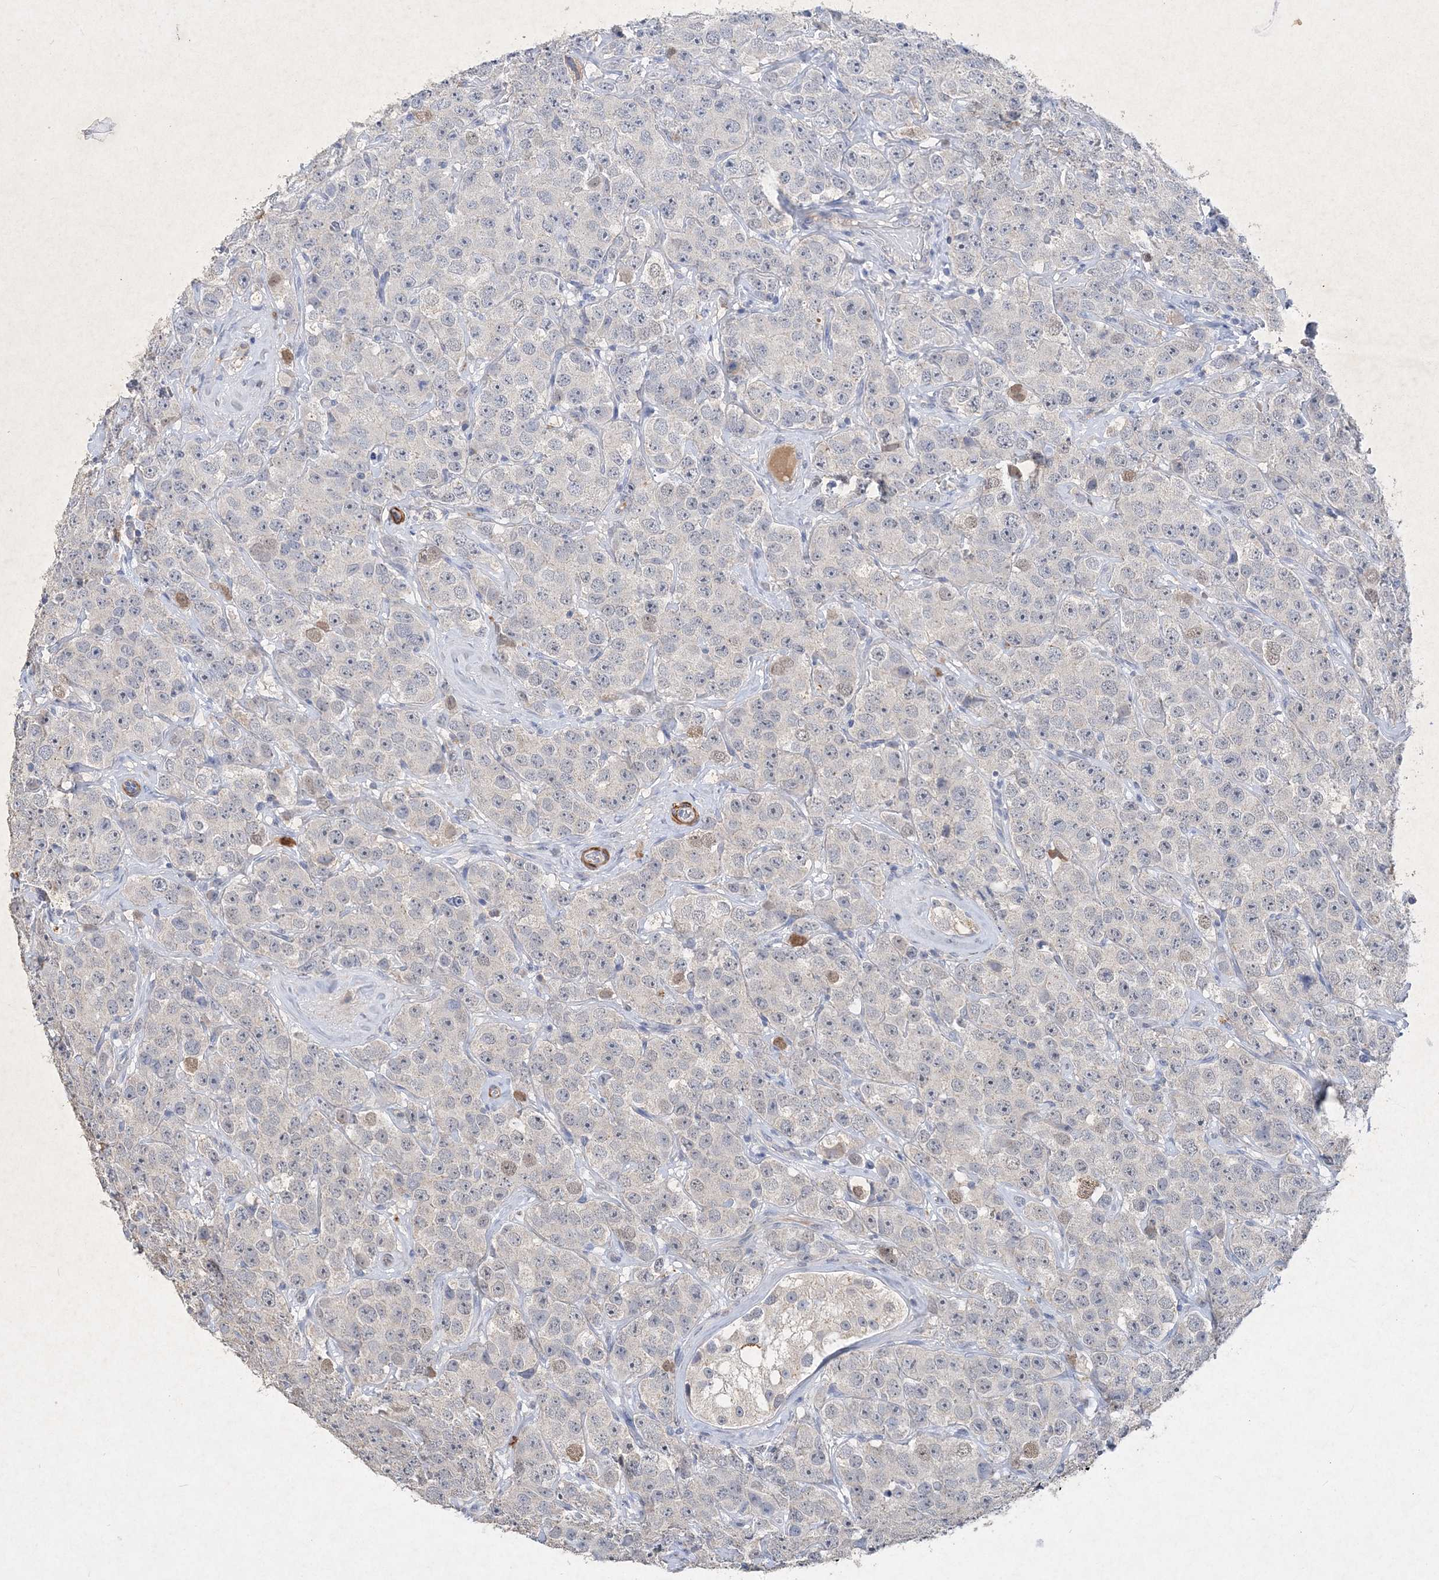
{"staining": {"intensity": "negative", "quantity": "none", "location": "none"}, "tissue": "testis cancer", "cell_type": "Tumor cells", "image_type": "cancer", "snomed": [{"axis": "morphology", "description": "Seminoma, NOS"}, {"axis": "topography", "description": "Testis"}], "caption": "Human seminoma (testis) stained for a protein using immunohistochemistry reveals no expression in tumor cells.", "gene": "C11orf58", "patient": {"sex": "male", "age": 28}}